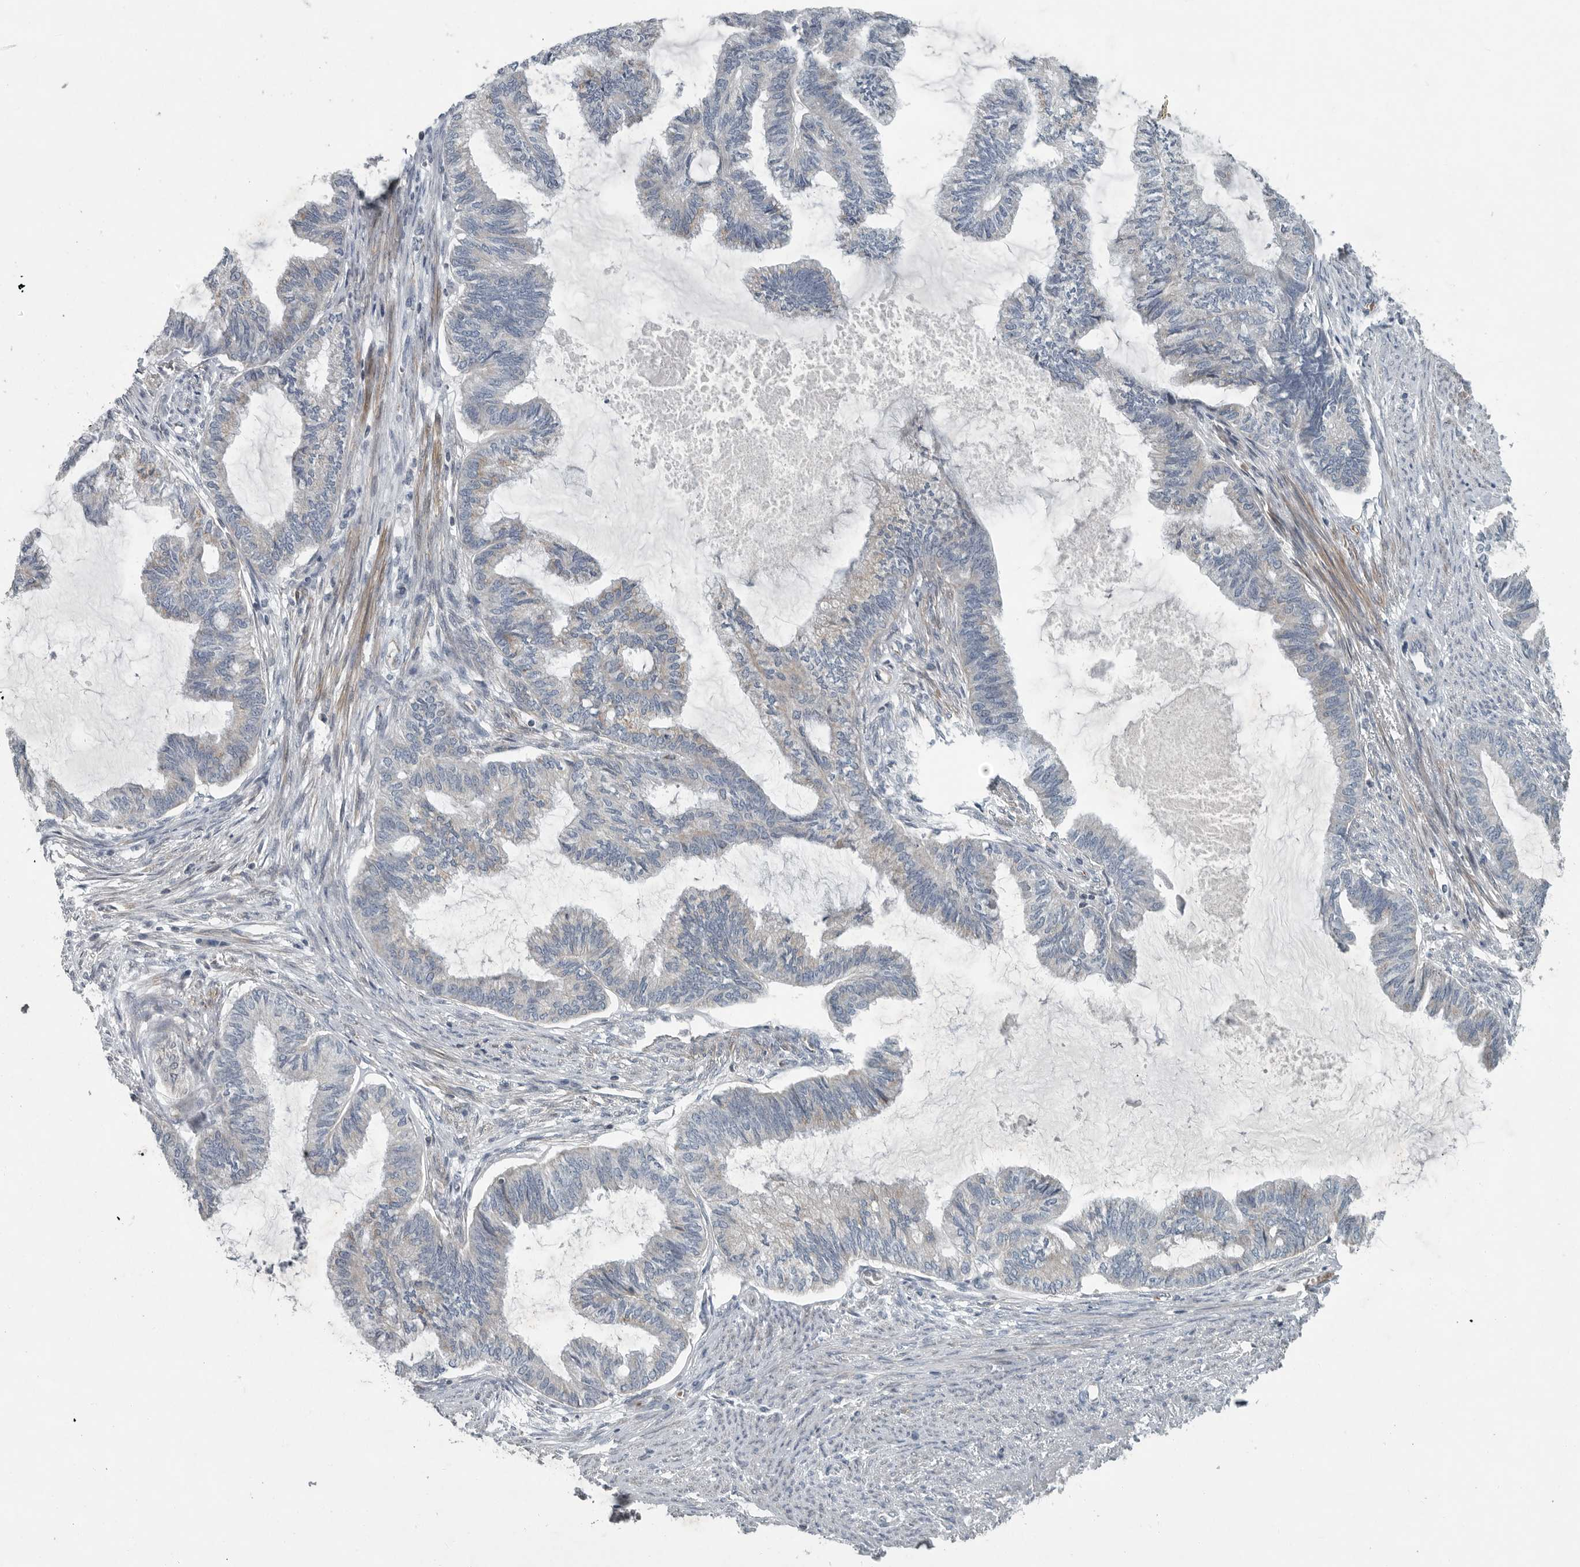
{"staining": {"intensity": "negative", "quantity": "none", "location": "none"}, "tissue": "endometrial cancer", "cell_type": "Tumor cells", "image_type": "cancer", "snomed": [{"axis": "morphology", "description": "Adenocarcinoma, NOS"}, {"axis": "topography", "description": "Endometrium"}], "caption": "Tumor cells are negative for protein expression in human endometrial adenocarcinoma.", "gene": "MPP3", "patient": {"sex": "female", "age": 86}}